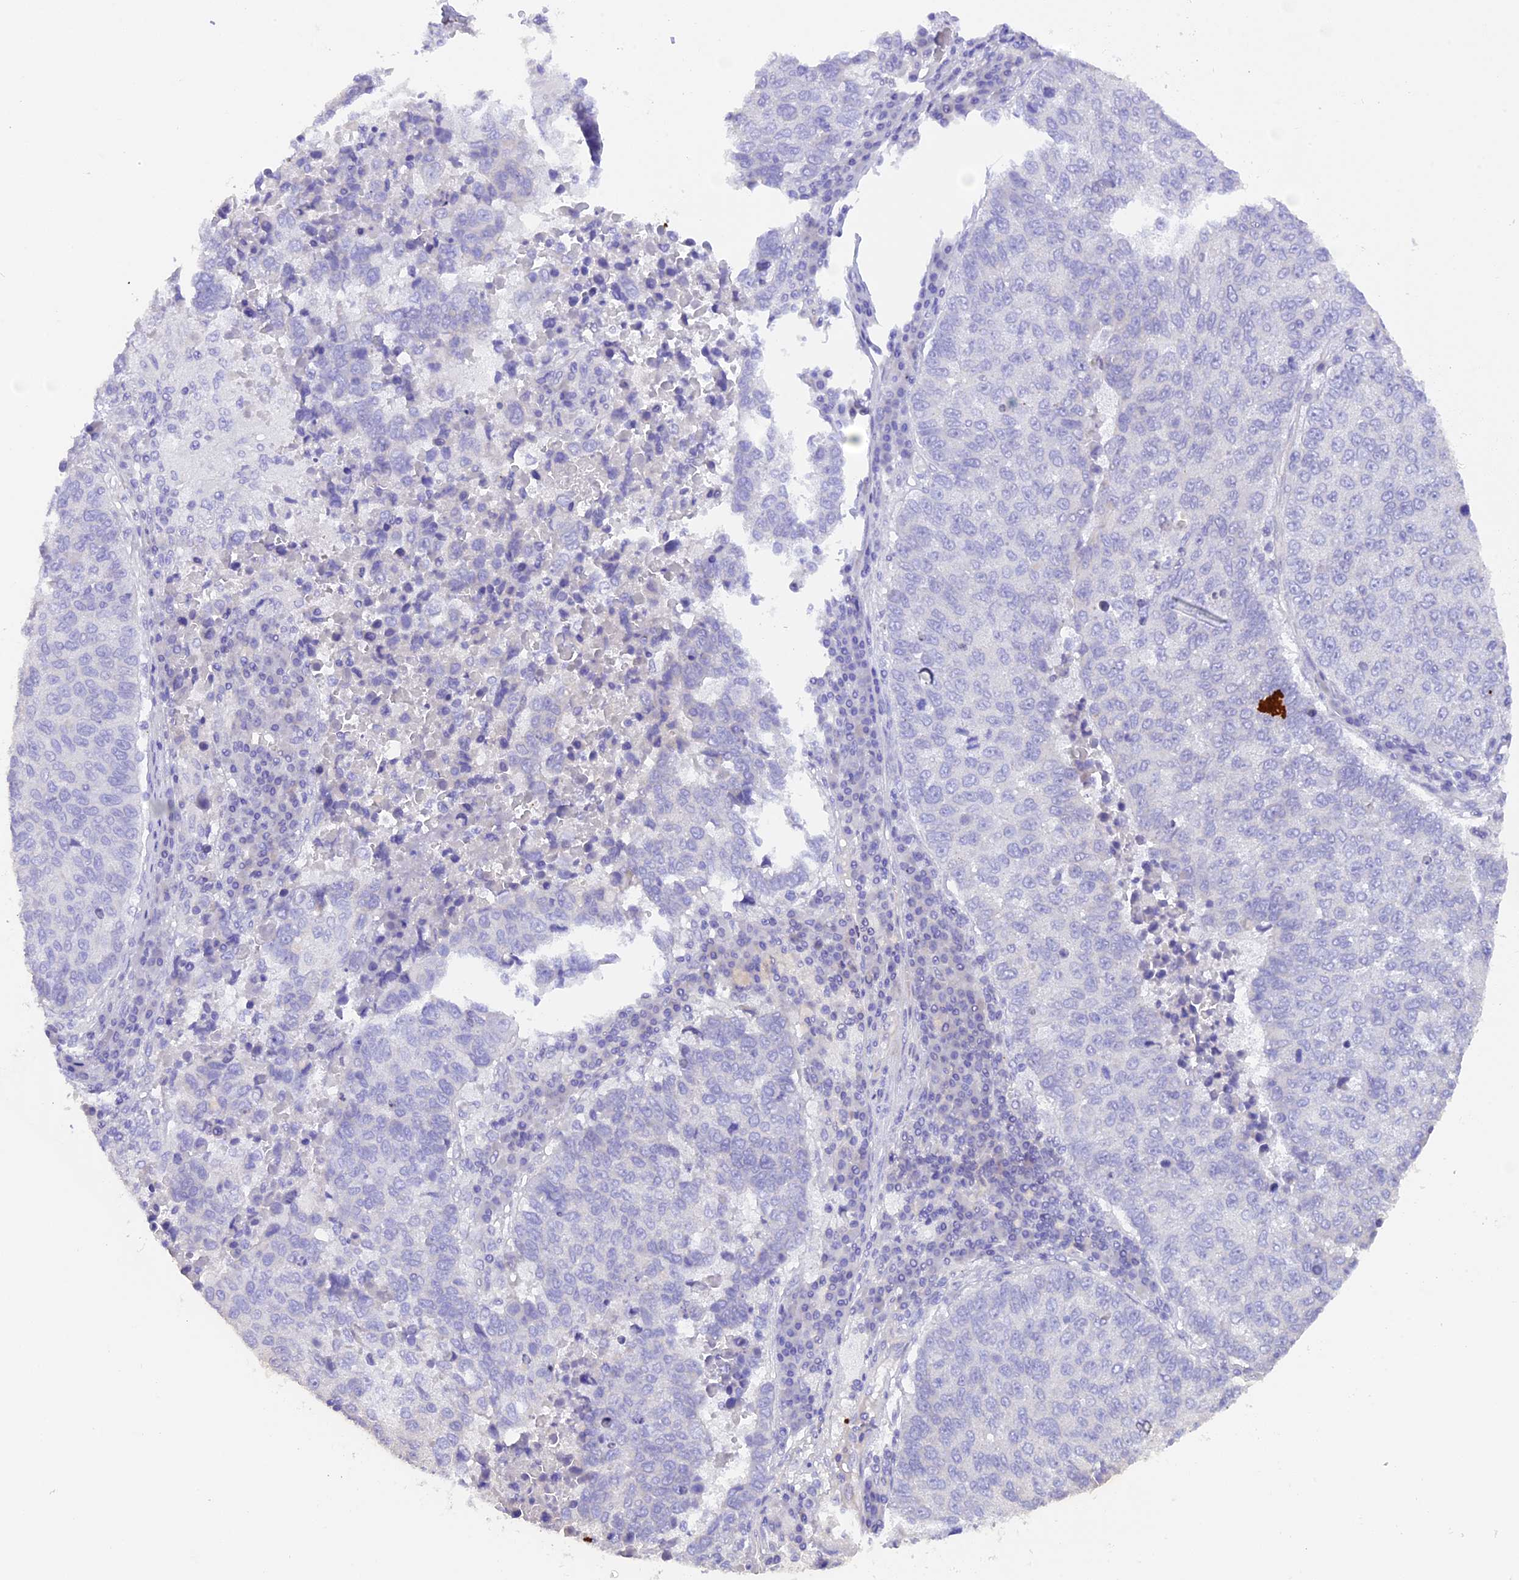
{"staining": {"intensity": "negative", "quantity": "none", "location": "none"}, "tissue": "lung cancer", "cell_type": "Tumor cells", "image_type": "cancer", "snomed": [{"axis": "morphology", "description": "Squamous cell carcinoma, NOS"}, {"axis": "topography", "description": "Lung"}], "caption": "High power microscopy photomicrograph of an immunohistochemistry image of lung cancer, revealing no significant staining in tumor cells.", "gene": "FAM193A", "patient": {"sex": "male", "age": 73}}